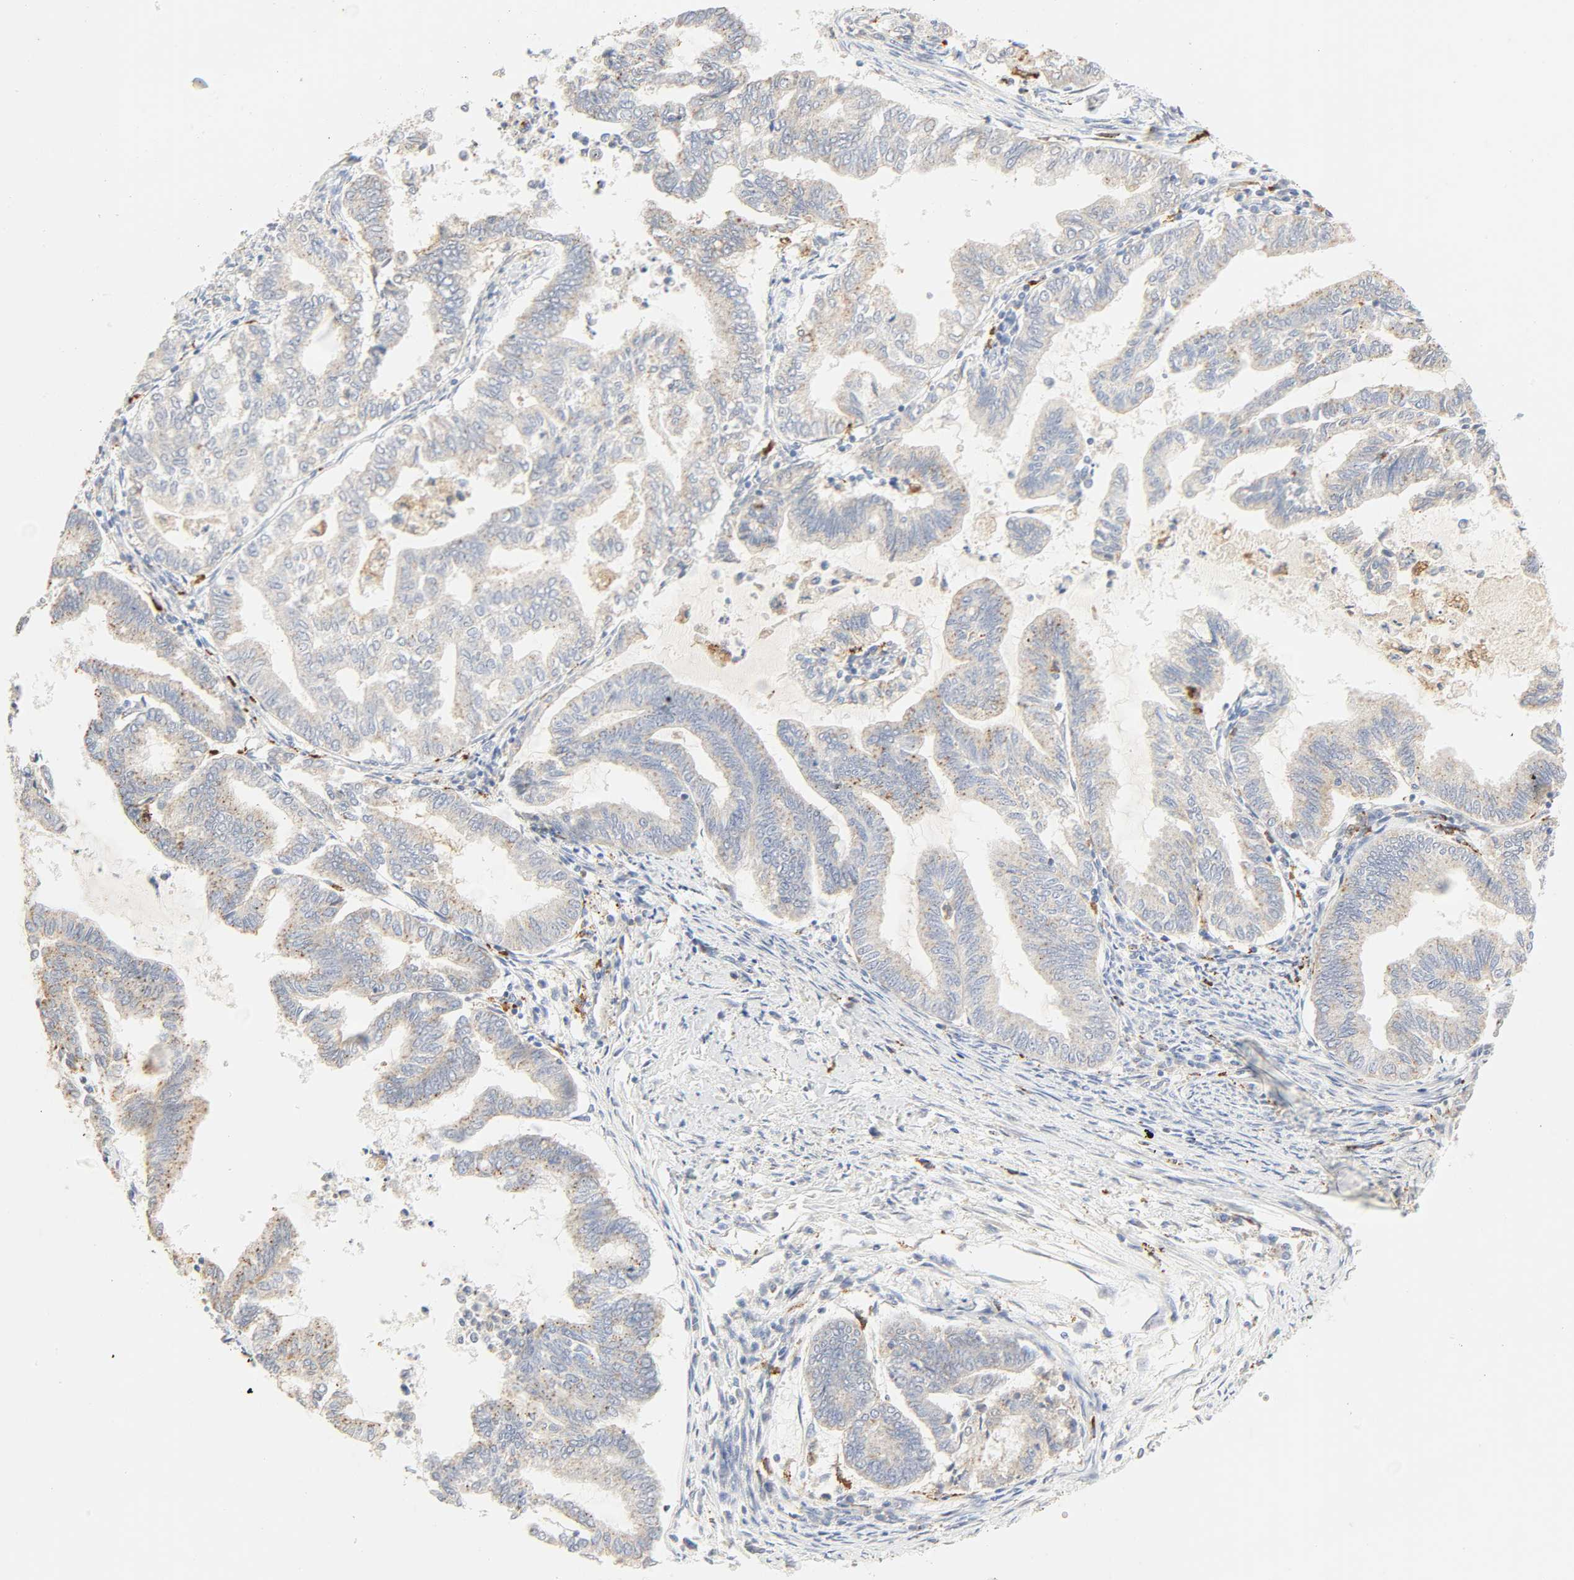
{"staining": {"intensity": "moderate", "quantity": "<25%", "location": "cytoplasmic/membranous"}, "tissue": "endometrial cancer", "cell_type": "Tumor cells", "image_type": "cancer", "snomed": [{"axis": "morphology", "description": "Adenocarcinoma, NOS"}, {"axis": "topography", "description": "Endometrium"}], "caption": "Immunohistochemical staining of endometrial cancer displays low levels of moderate cytoplasmic/membranous protein expression in approximately <25% of tumor cells.", "gene": "CAMK2A", "patient": {"sex": "female", "age": 79}}